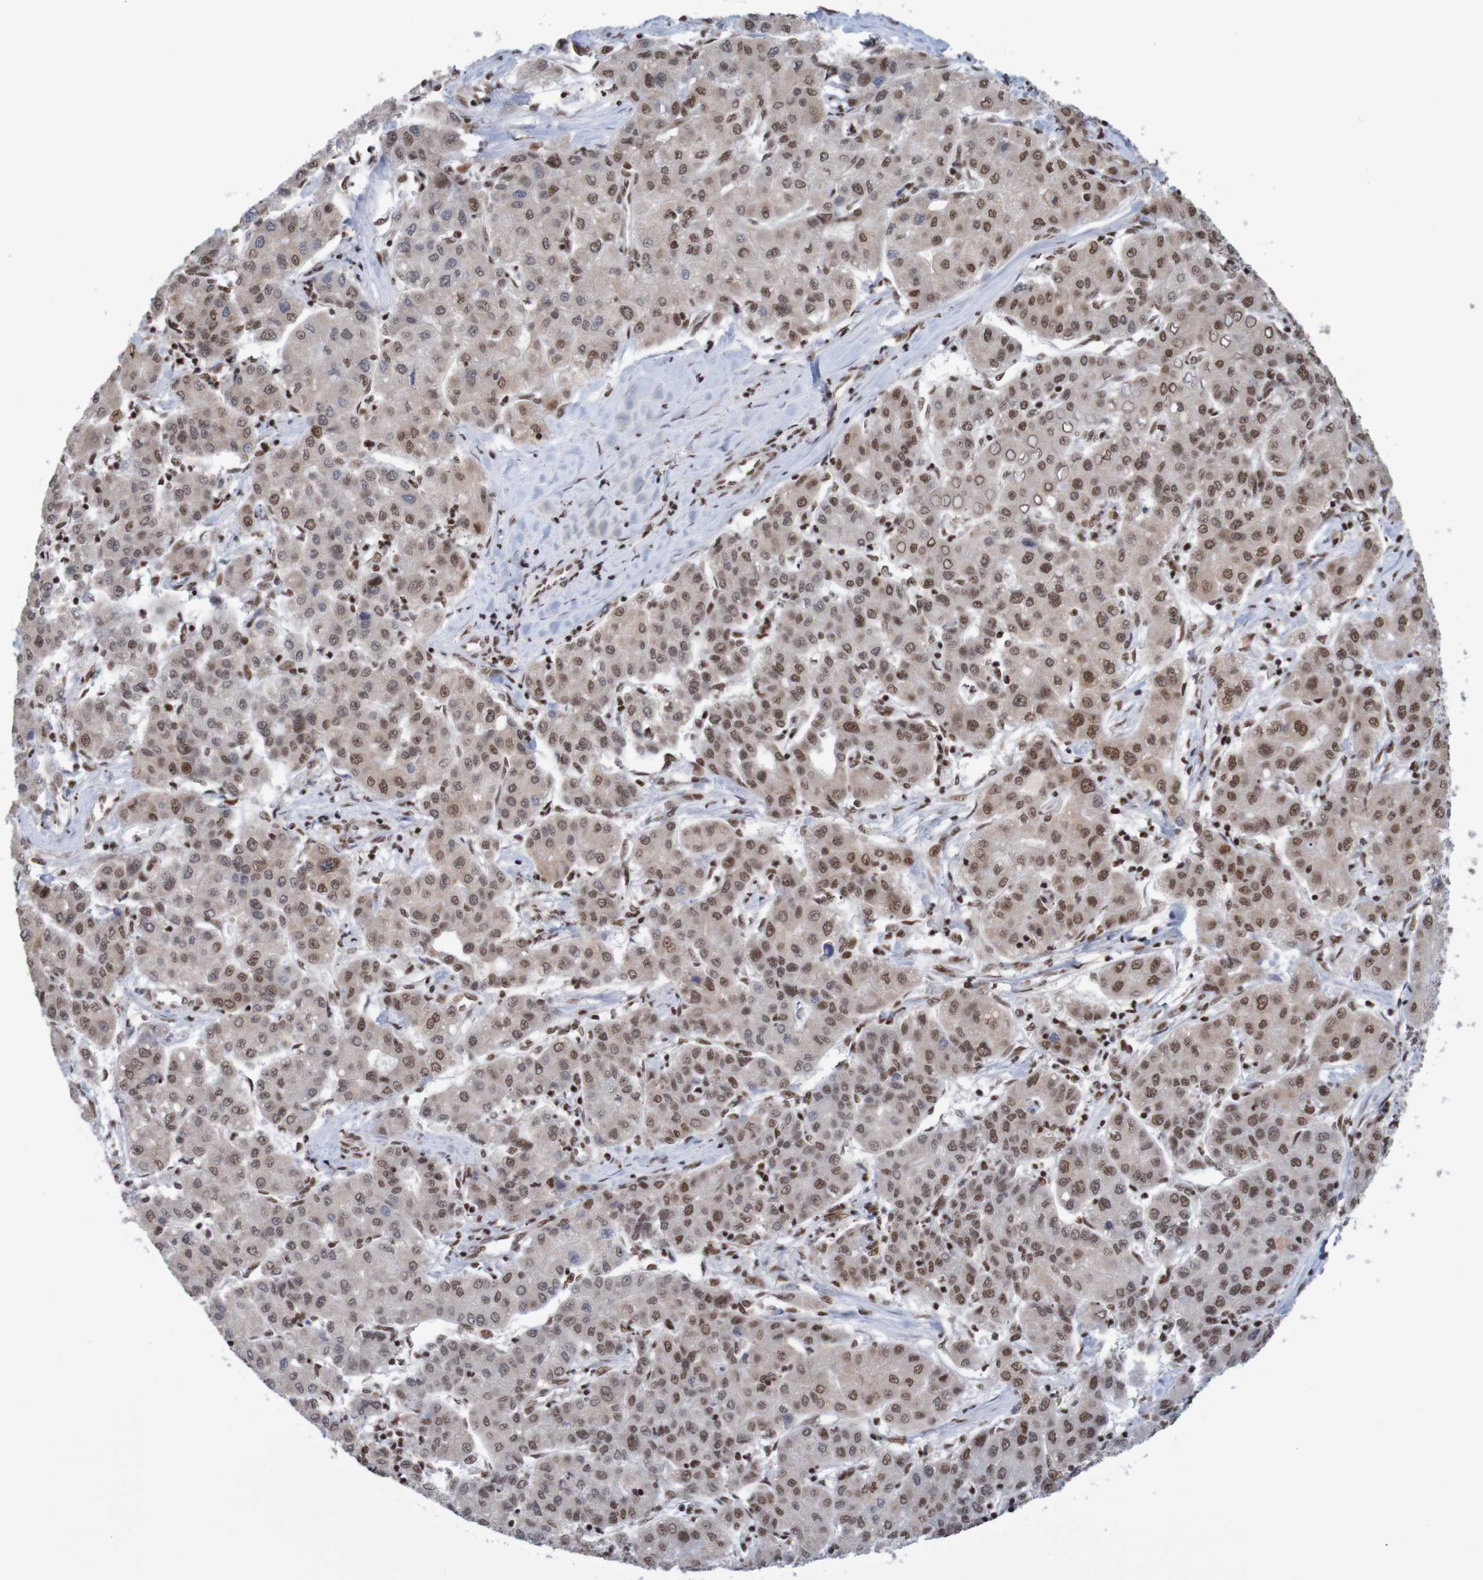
{"staining": {"intensity": "moderate", "quantity": ">75%", "location": "nuclear"}, "tissue": "liver cancer", "cell_type": "Tumor cells", "image_type": "cancer", "snomed": [{"axis": "morphology", "description": "Carcinoma, Hepatocellular, NOS"}, {"axis": "topography", "description": "Liver"}], "caption": "An IHC photomicrograph of tumor tissue is shown. Protein staining in brown shows moderate nuclear positivity in liver cancer (hepatocellular carcinoma) within tumor cells. (Stains: DAB (3,3'-diaminobenzidine) in brown, nuclei in blue, Microscopy: brightfield microscopy at high magnification).", "gene": "THRAP3", "patient": {"sex": "male", "age": 65}}